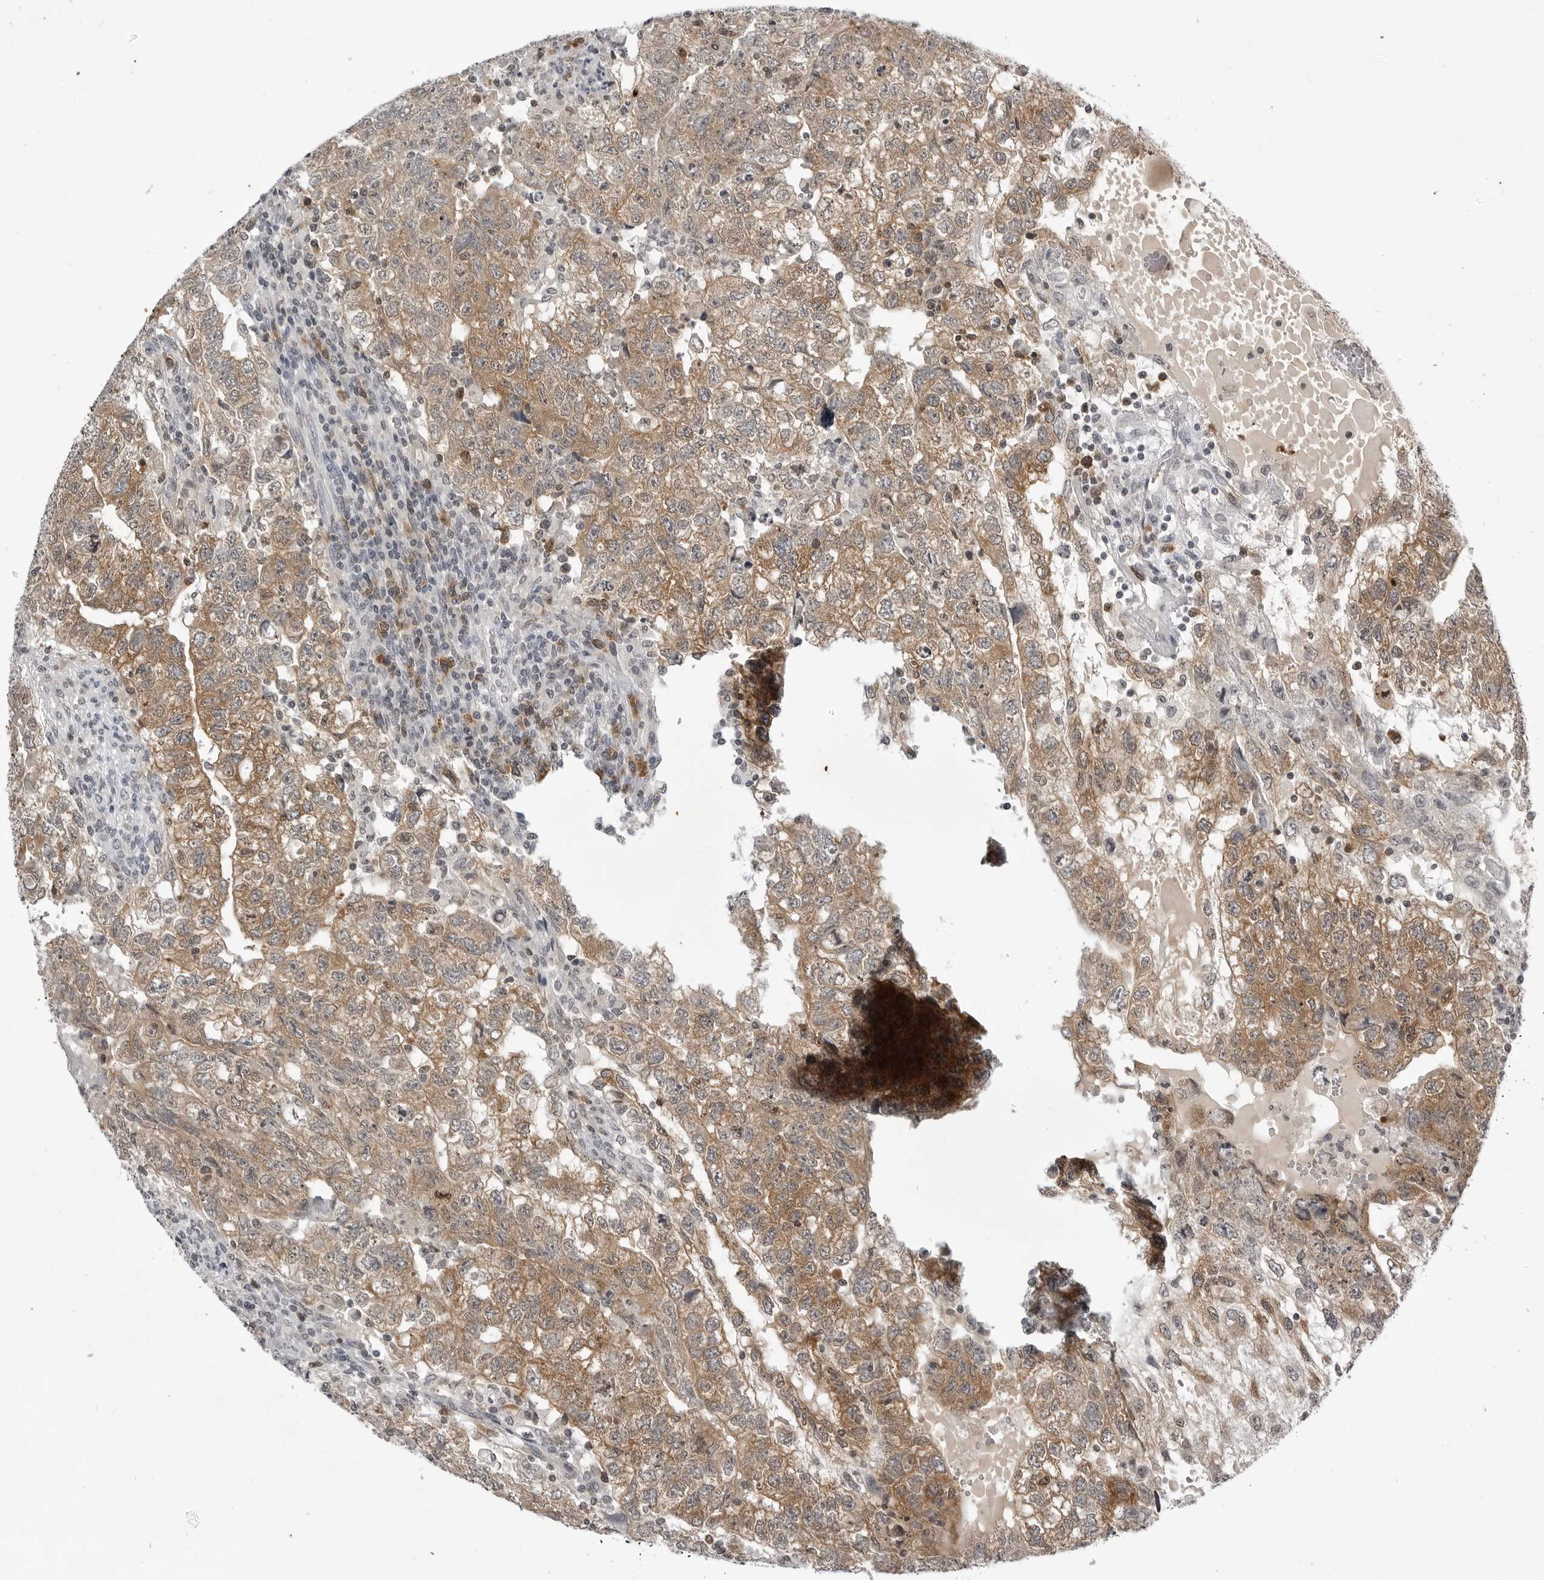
{"staining": {"intensity": "moderate", "quantity": ">75%", "location": "cytoplasmic/membranous"}, "tissue": "testis cancer", "cell_type": "Tumor cells", "image_type": "cancer", "snomed": [{"axis": "morphology", "description": "Carcinoma, Embryonal, NOS"}, {"axis": "topography", "description": "Testis"}], "caption": "Protein positivity by immunohistochemistry (IHC) demonstrates moderate cytoplasmic/membranous expression in about >75% of tumor cells in testis embryonal carcinoma.", "gene": "RRM1", "patient": {"sex": "male", "age": 36}}